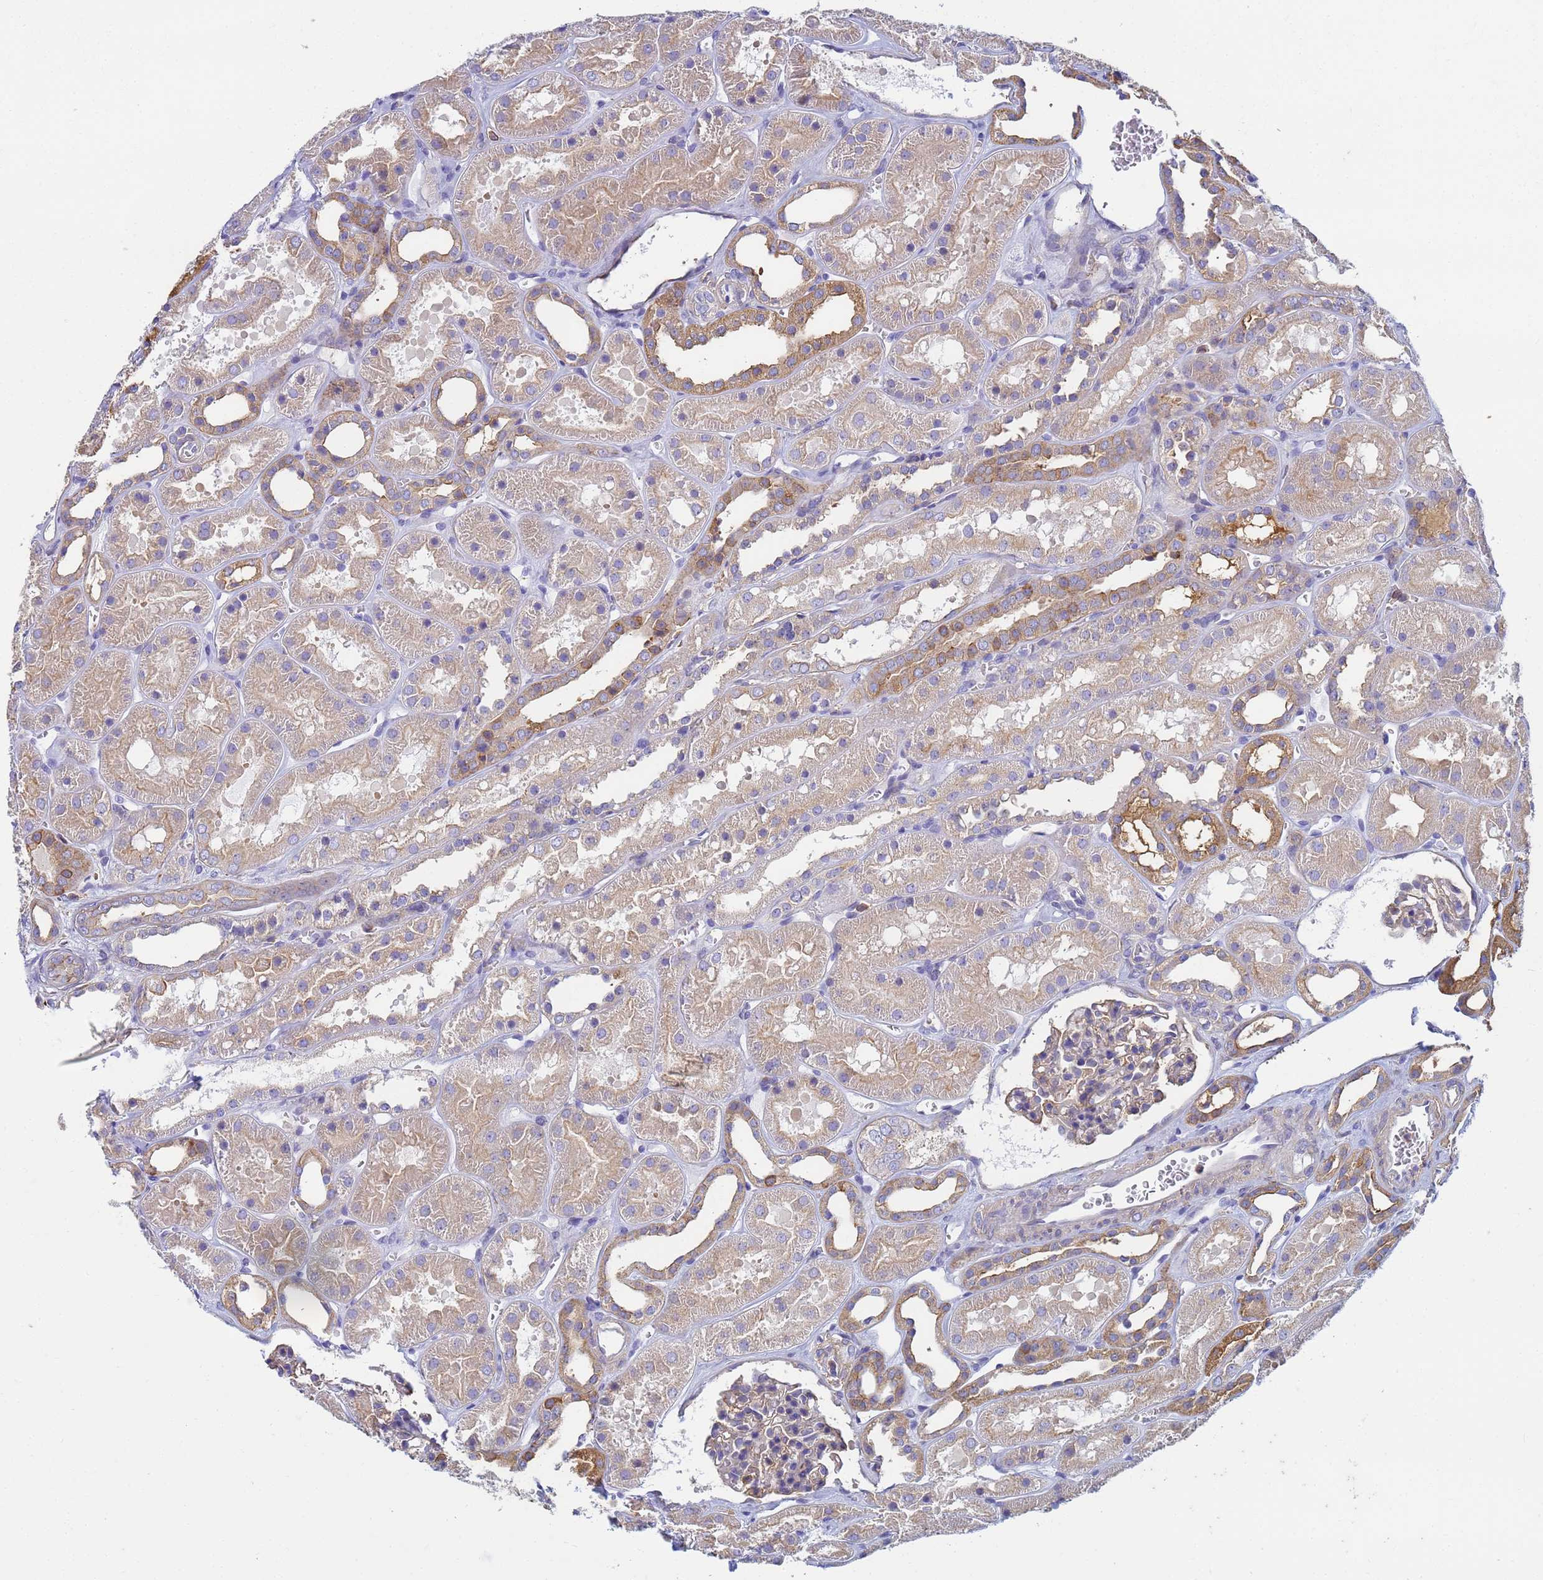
{"staining": {"intensity": "moderate", "quantity": "25%-75%", "location": "cytoplasmic/membranous"}, "tissue": "kidney", "cell_type": "Cells in glomeruli", "image_type": "normal", "snomed": [{"axis": "morphology", "description": "Normal tissue, NOS"}, {"axis": "topography", "description": "Kidney"}], "caption": "This image shows immunohistochemistry staining of benign kidney, with medium moderate cytoplasmic/membranous positivity in about 25%-75% of cells in glomeruli.", "gene": "ZNG1A", "patient": {"sex": "female", "age": 41}}